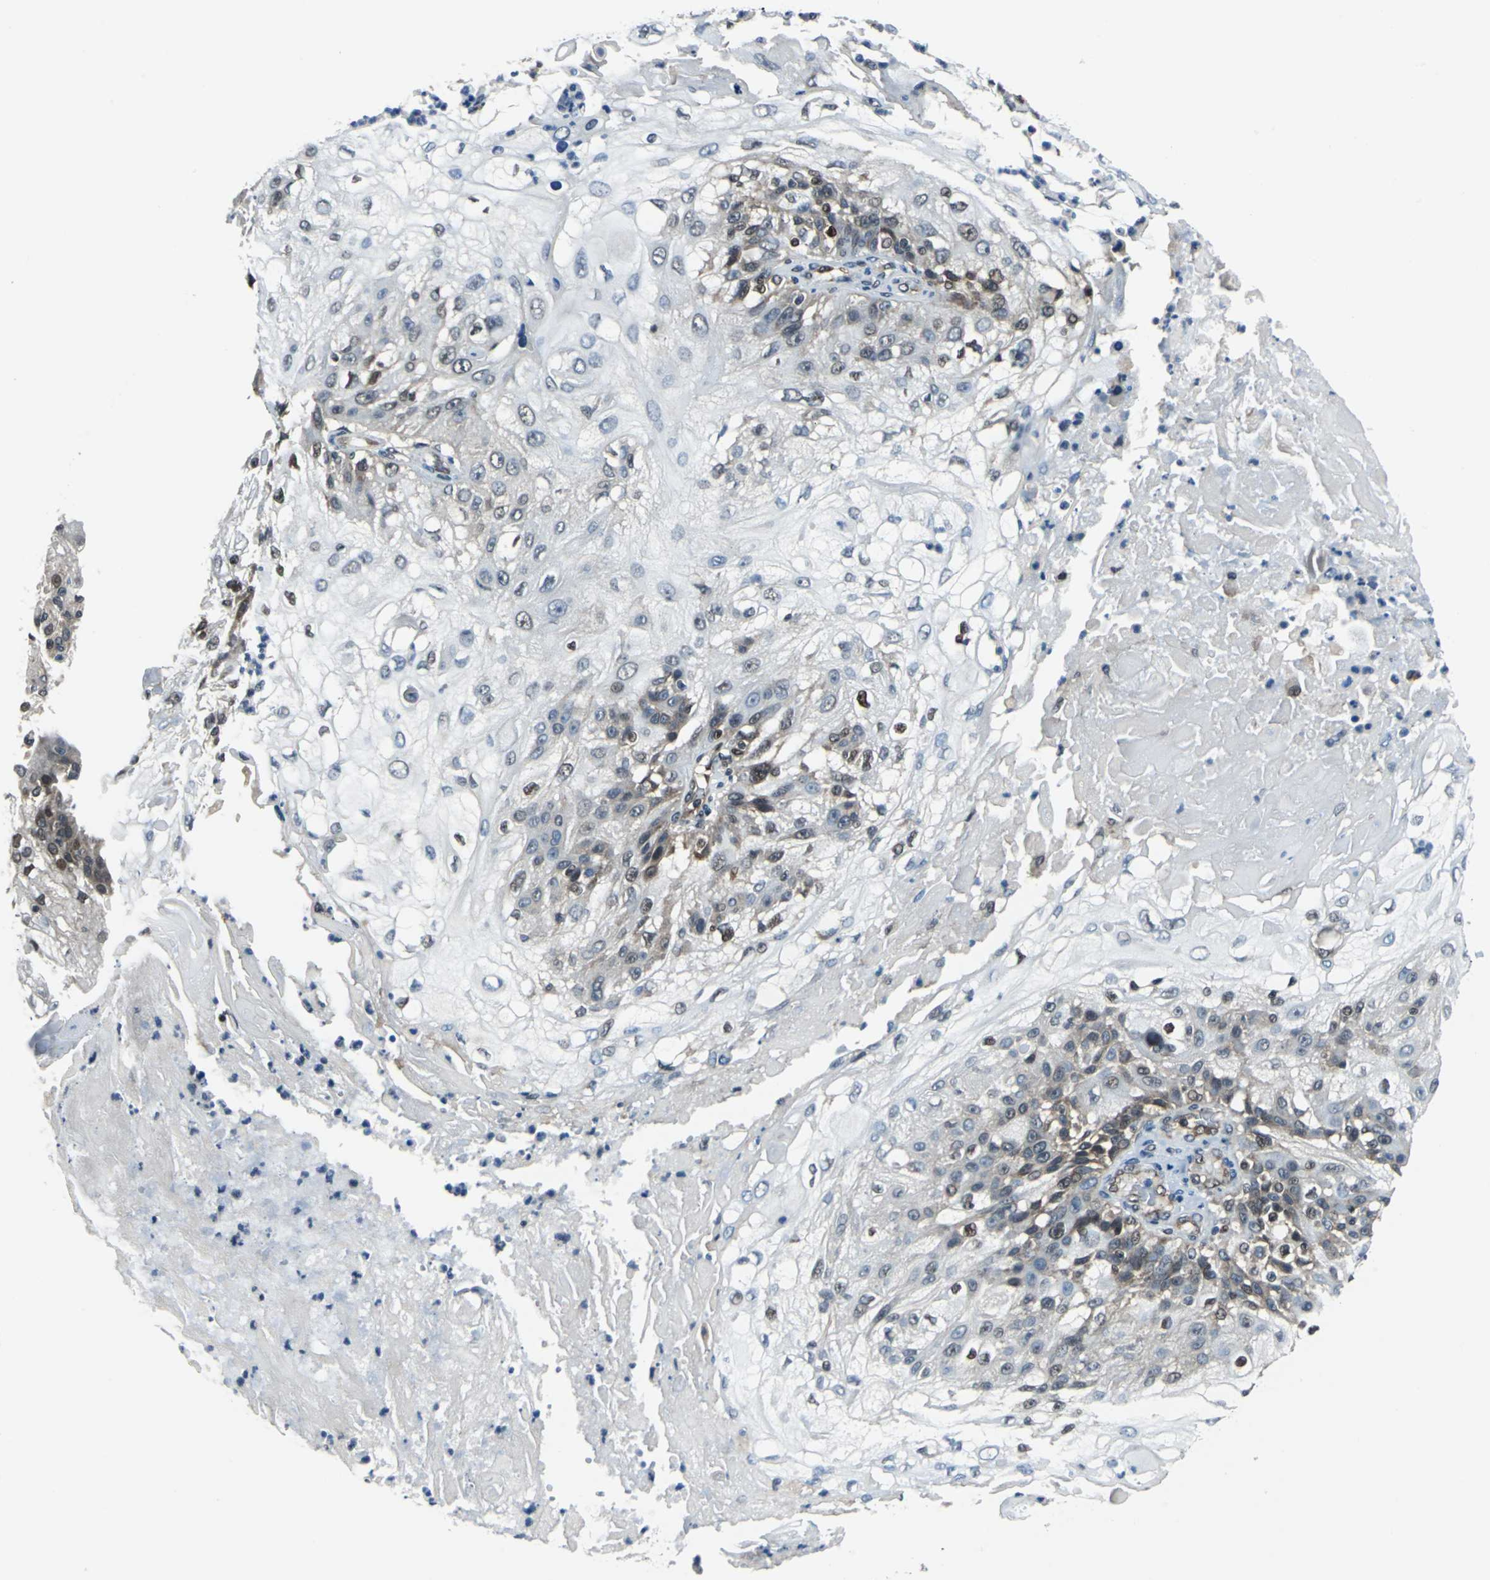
{"staining": {"intensity": "moderate", "quantity": "25%-75%", "location": "cytoplasmic/membranous"}, "tissue": "skin cancer", "cell_type": "Tumor cells", "image_type": "cancer", "snomed": [{"axis": "morphology", "description": "Normal tissue, NOS"}, {"axis": "morphology", "description": "Squamous cell carcinoma, NOS"}, {"axis": "topography", "description": "Skin"}], "caption": "Immunohistochemical staining of skin squamous cell carcinoma demonstrates medium levels of moderate cytoplasmic/membranous protein expression in approximately 25%-75% of tumor cells.", "gene": "POLR3K", "patient": {"sex": "female", "age": 83}}